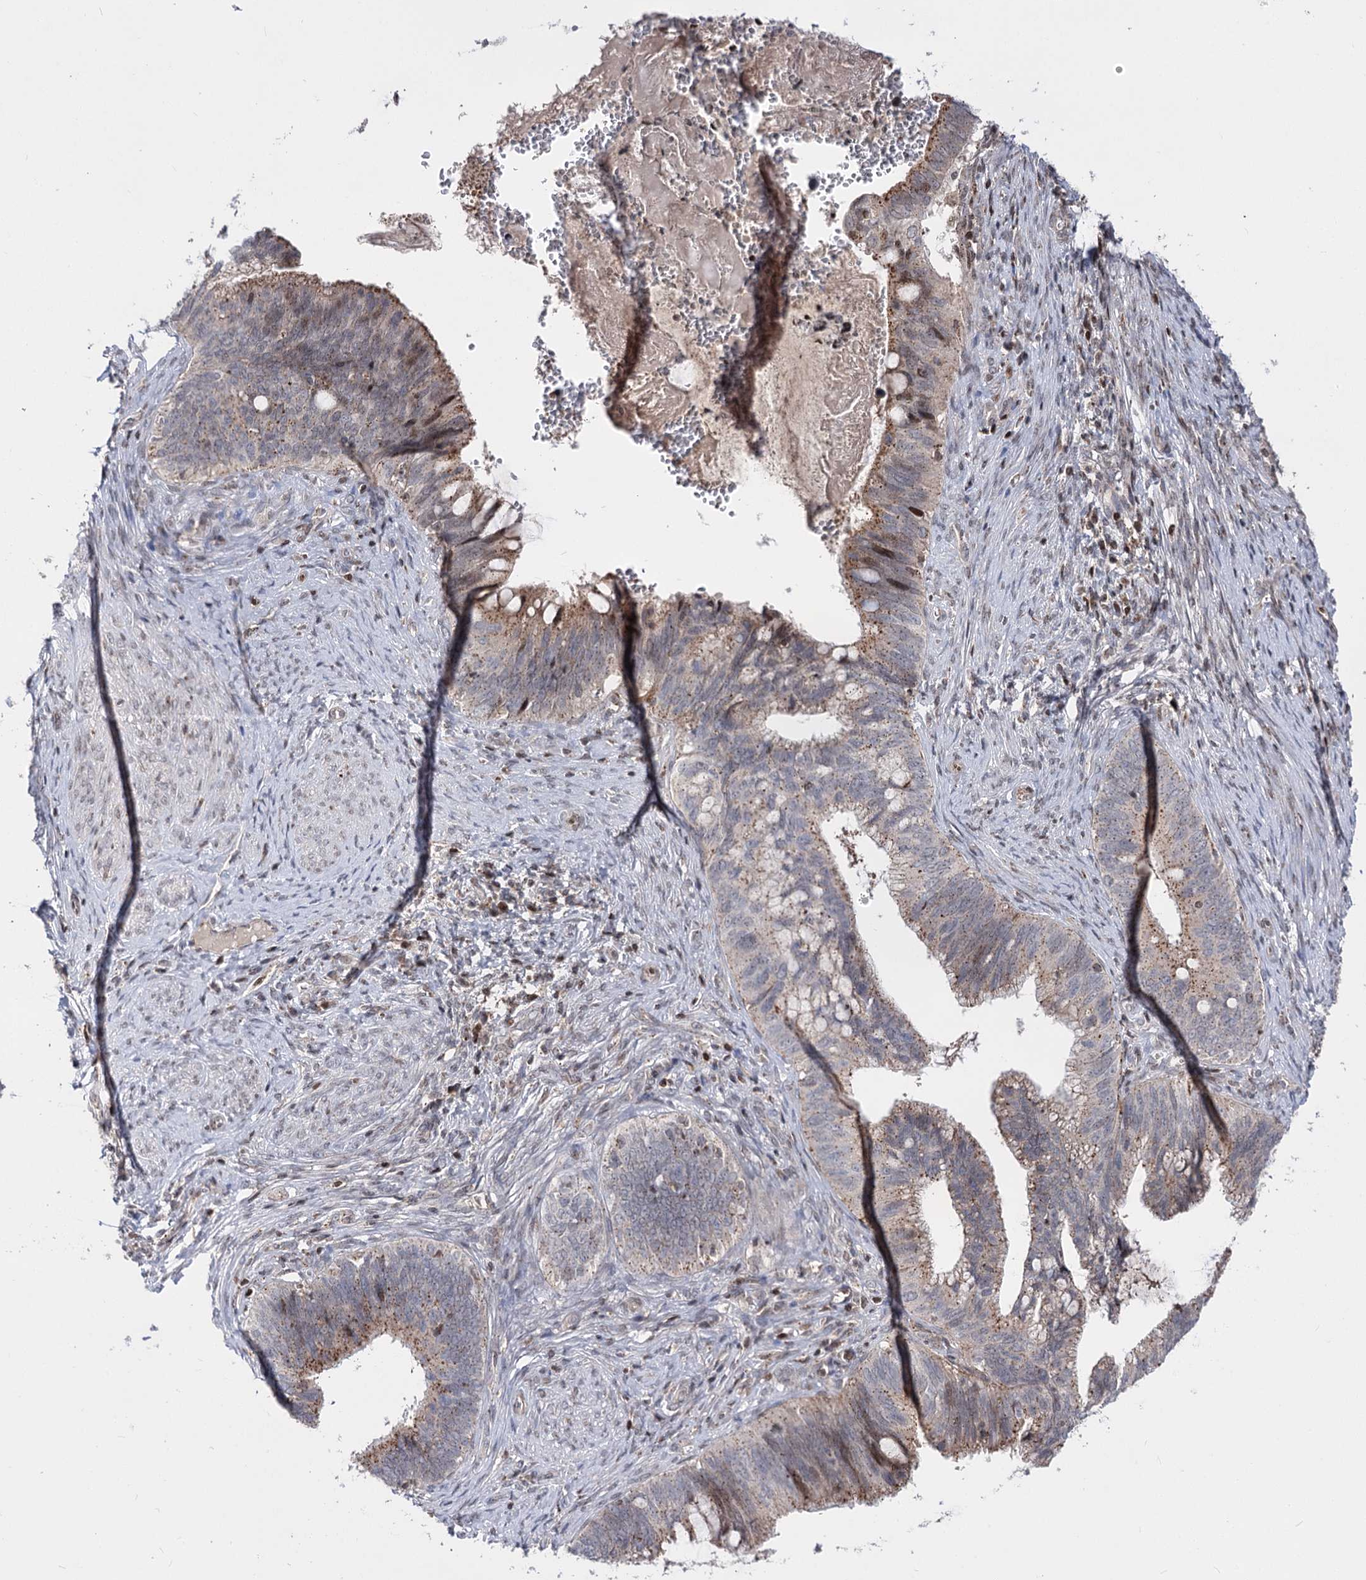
{"staining": {"intensity": "moderate", "quantity": "25%-75%", "location": "cytoplasmic/membranous"}, "tissue": "cervical cancer", "cell_type": "Tumor cells", "image_type": "cancer", "snomed": [{"axis": "morphology", "description": "Adenocarcinoma, NOS"}, {"axis": "topography", "description": "Cervix"}], "caption": "Cervical adenocarcinoma stained with DAB immunohistochemistry exhibits medium levels of moderate cytoplasmic/membranous expression in about 25%-75% of tumor cells.", "gene": "ZFYVE27", "patient": {"sex": "female", "age": 42}}